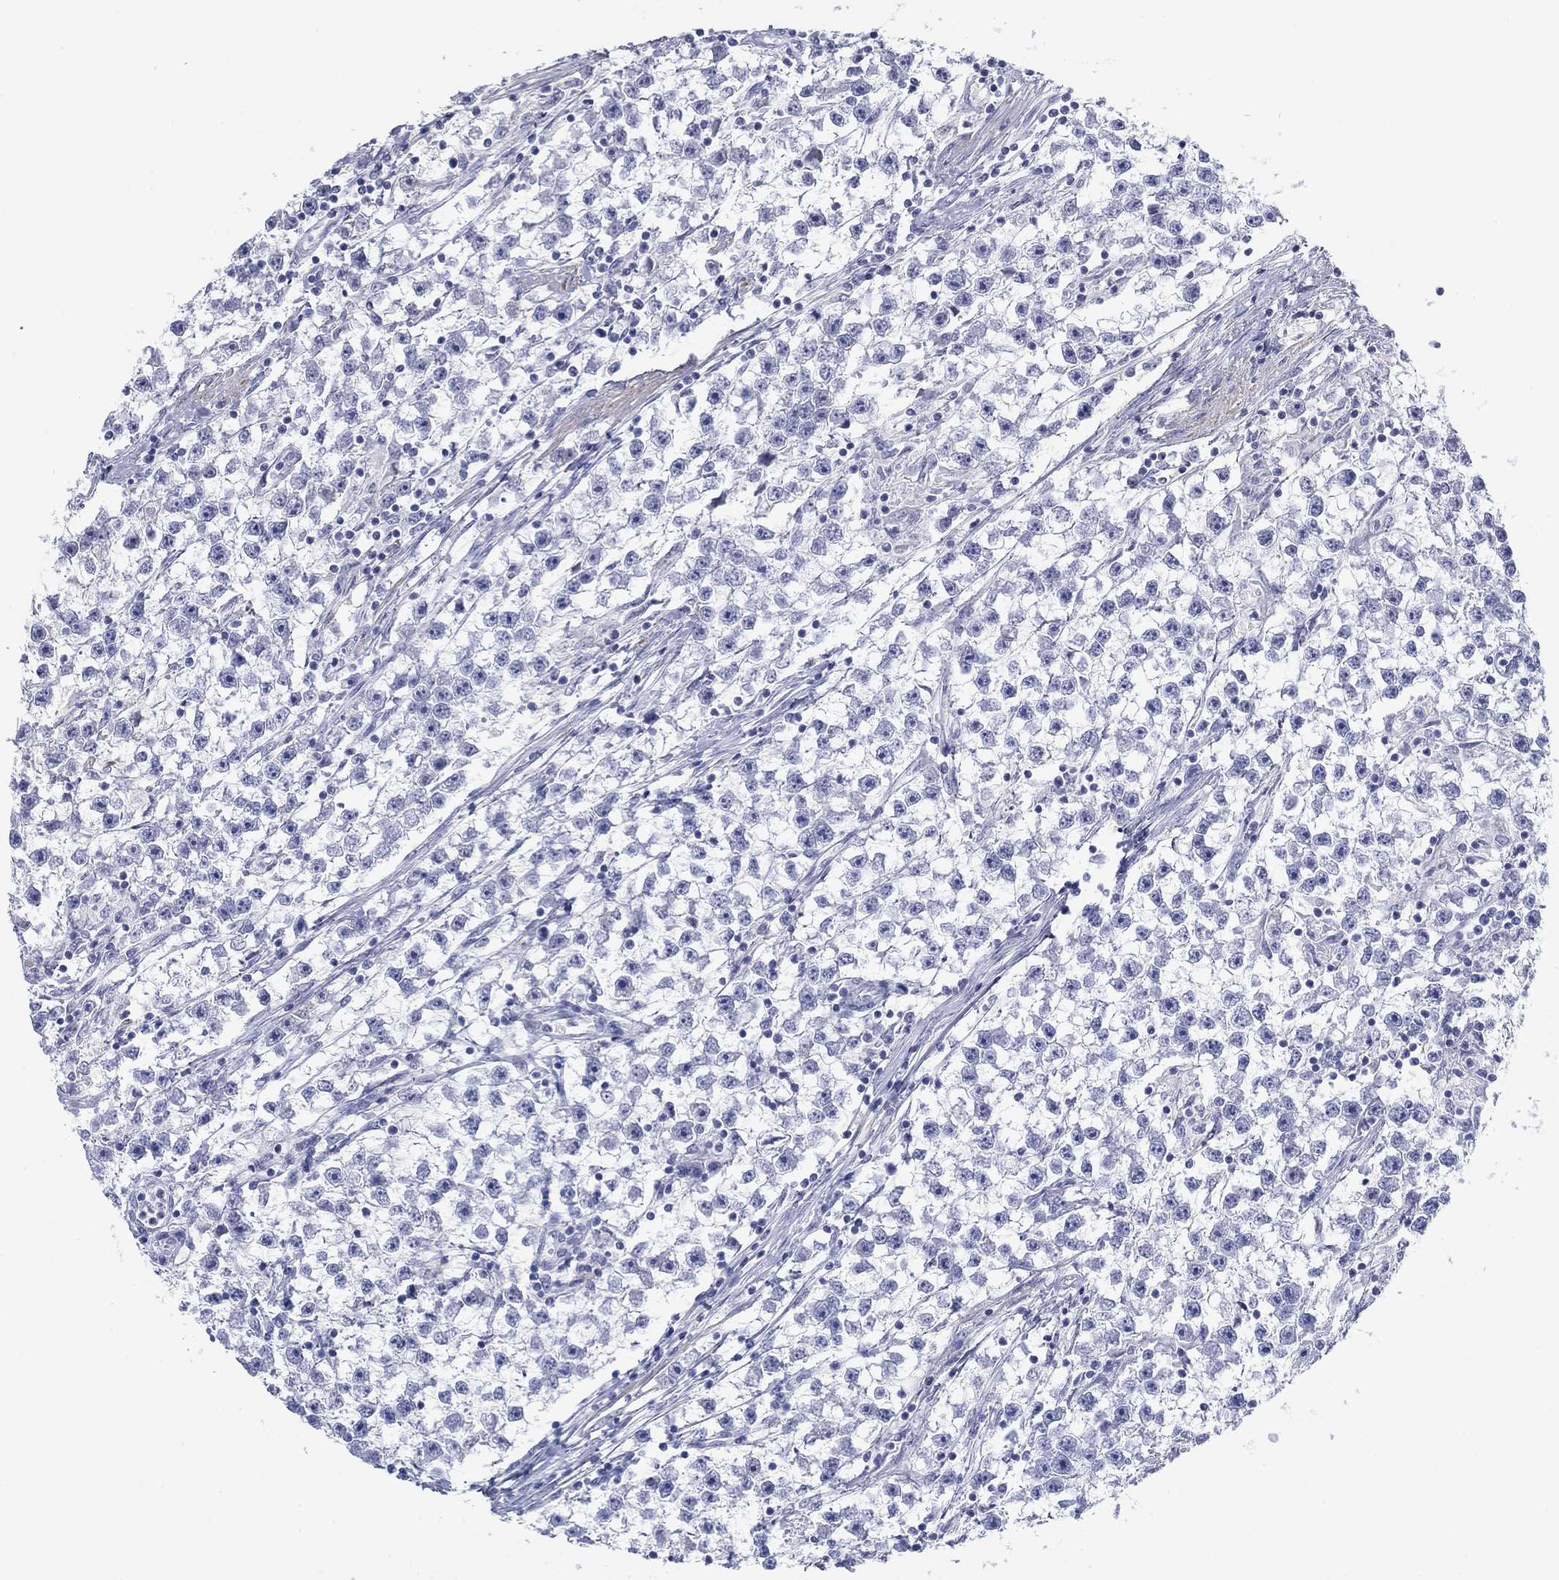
{"staining": {"intensity": "negative", "quantity": "none", "location": "none"}, "tissue": "testis cancer", "cell_type": "Tumor cells", "image_type": "cancer", "snomed": [{"axis": "morphology", "description": "Seminoma, NOS"}, {"axis": "topography", "description": "Testis"}], "caption": "This is an IHC photomicrograph of human seminoma (testis). There is no expression in tumor cells.", "gene": "PDYN", "patient": {"sex": "male", "age": 59}}